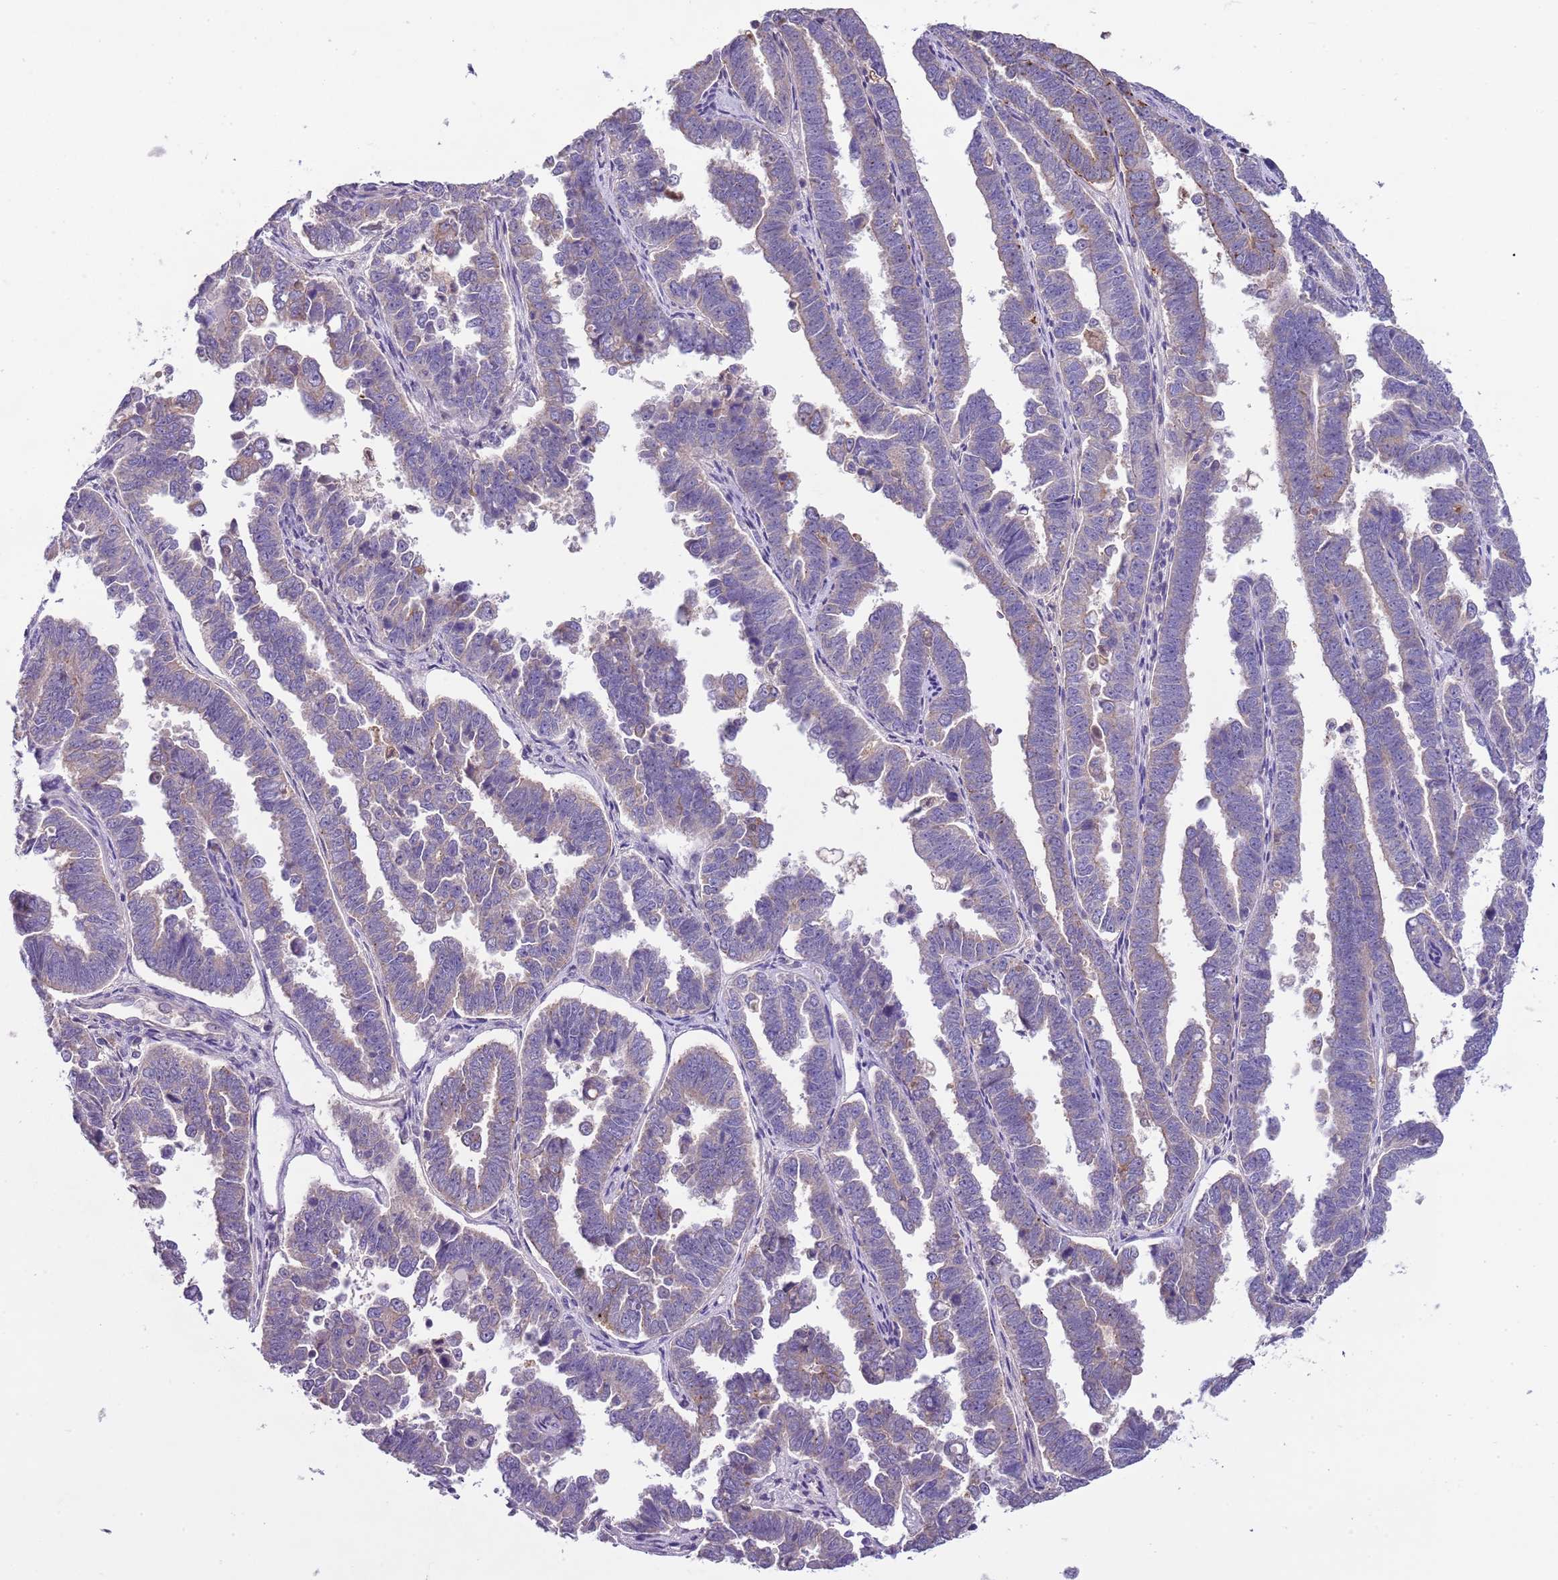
{"staining": {"intensity": "weak", "quantity": "<25%", "location": "cytoplasmic/membranous"}, "tissue": "endometrial cancer", "cell_type": "Tumor cells", "image_type": "cancer", "snomed": [{"axis": "morphology", "description": "Adenocarcinoma, NOS"}, {"axis": "topography", "description": "Endometrium"}], "caption": "A micrograph of adenocarcinoma (endometrial) stained for a protein shows no brown staining in tumor cells.", "gene": "HES3", "patient": {"sex": "female", "age": 75}}